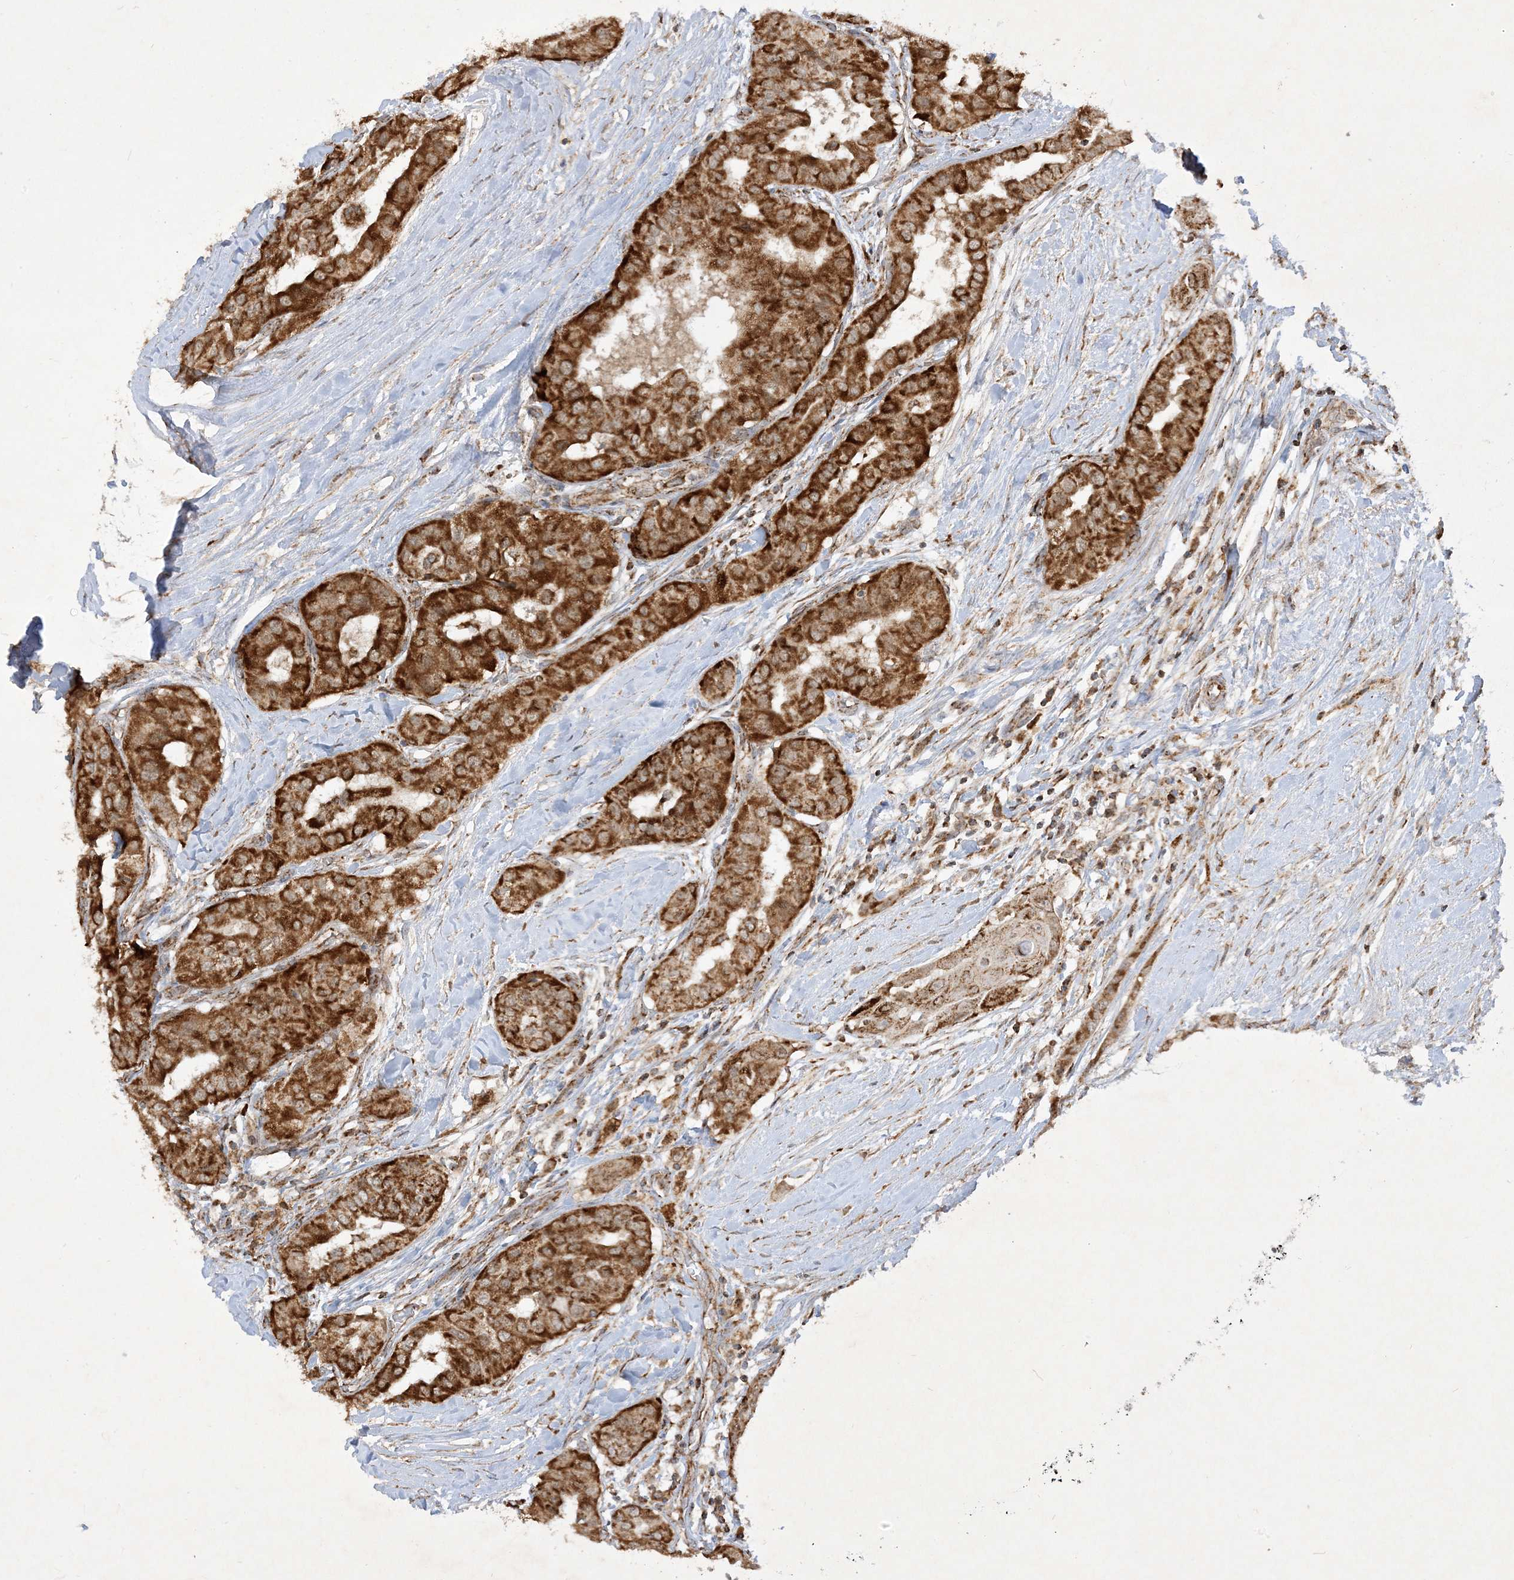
{"staining": {"intensity": "strong", "quantity": ">75%", "location": "cytoplasmic/membranous"}, "tissue": "thyroid cancer", "cell_type": "Tumor cells", "image_type": "cancer", "snomed": [{"axis": "morphology", "description": "Papillary adenocarcinoma, NOS"}, {"axis": "topography", "description": "Thyroid gland"}], "caption": "Thyroid cancer tissue exhibits strong cytoplasmic/membranous staining in approximately >75% of tumor cells", "gene": "NDUFAF3", "patient": {"sex": "female", "age": 59}}